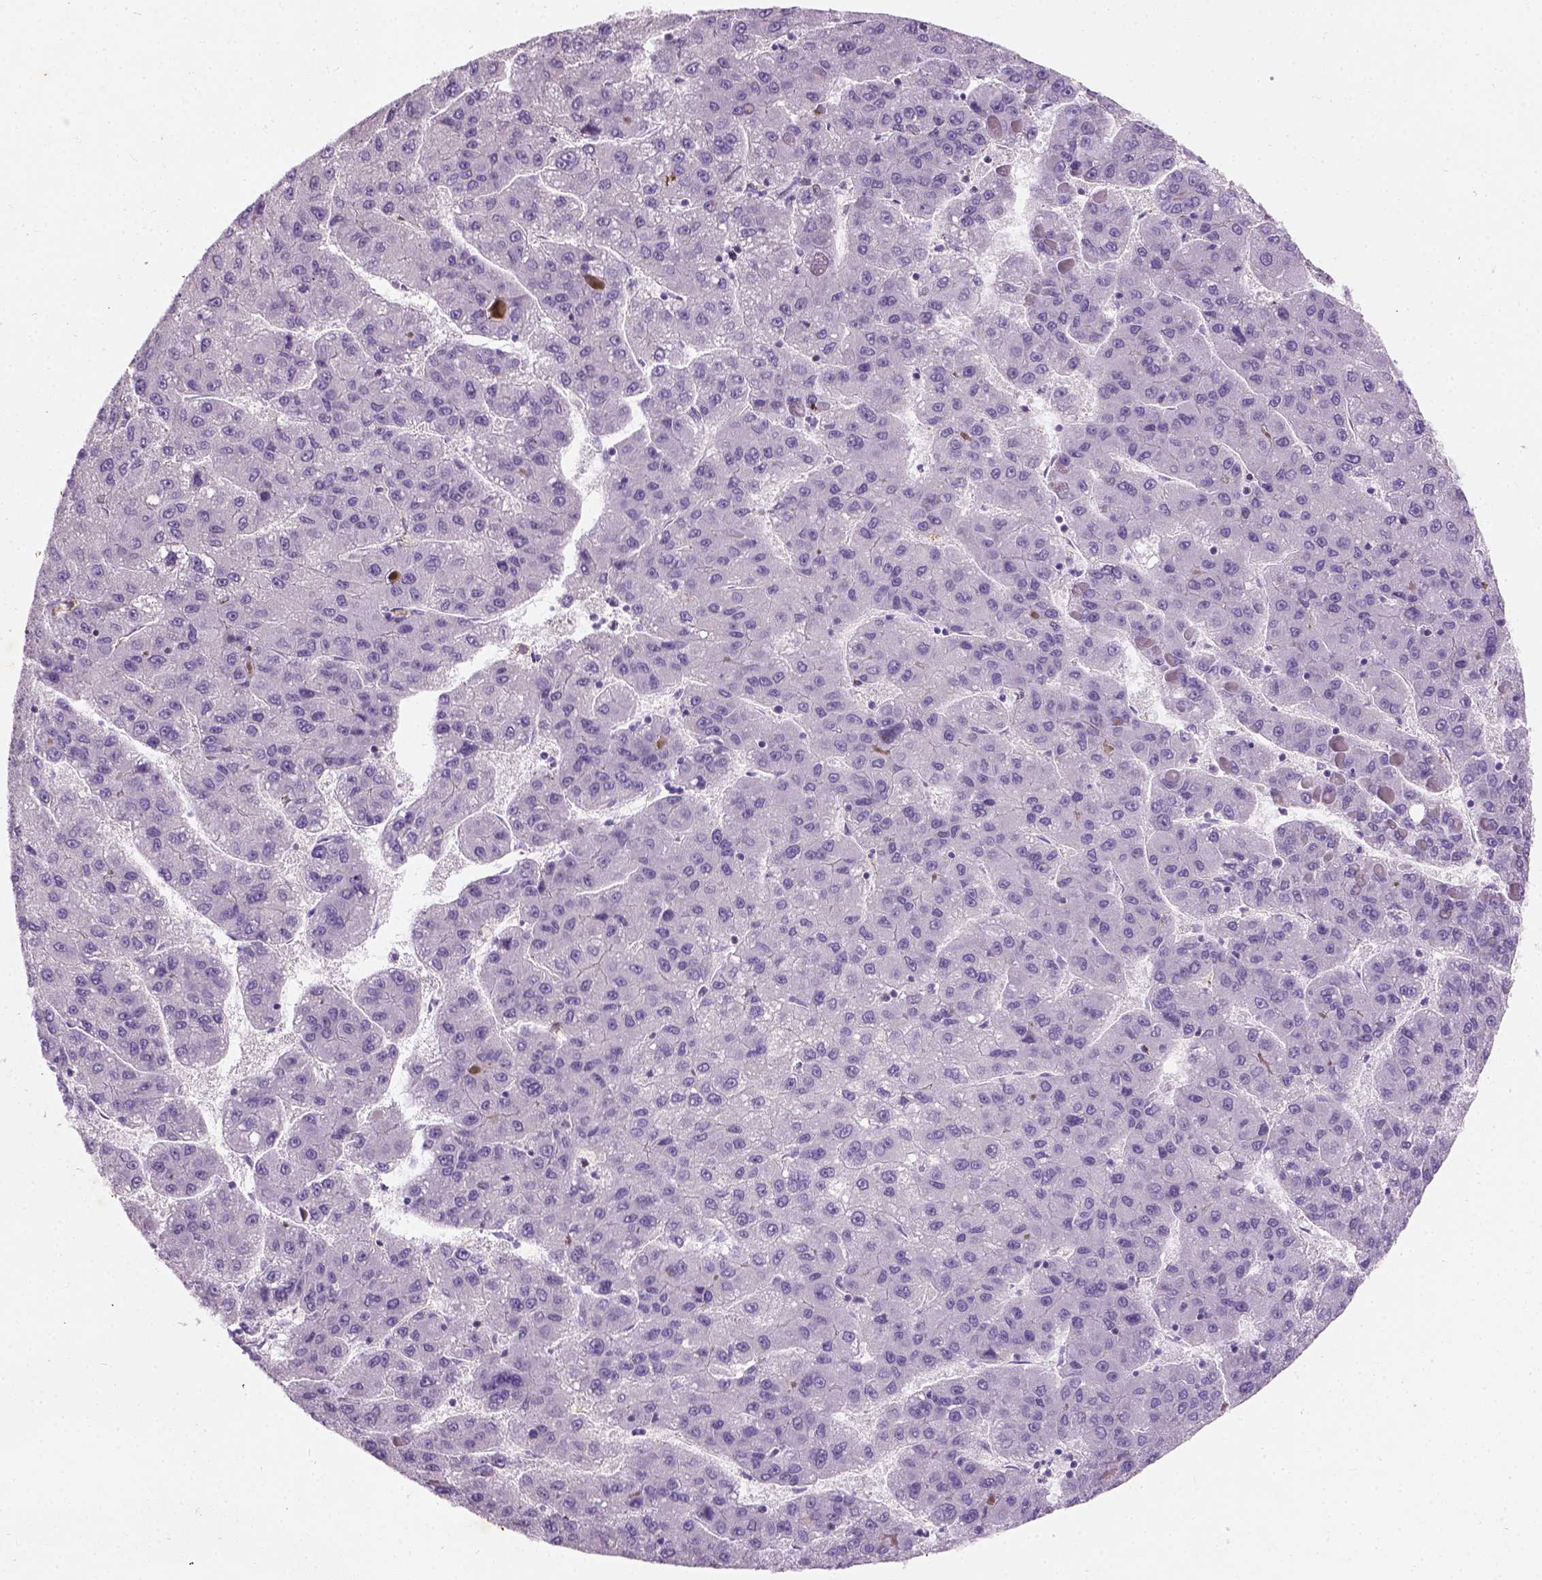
{"staining": {"intensity": "negative", "quantity": "none", "location": "none"}, "tissue": "liver cancer", "cell_type": "Tumor cells", "image_type": "cancer", "snomed": [{"axis": "morphology", "description": "Carcinoma, Hepatocellular, NOS"}, {"axis": "topography", "description": "Liver"}], "caption": "An image of human liver cancer is negative for staining in tumor cells. (DAB IHC, high magnification).", "gene": "CHODL", "patient": {"sex": "female", "age": 82}}